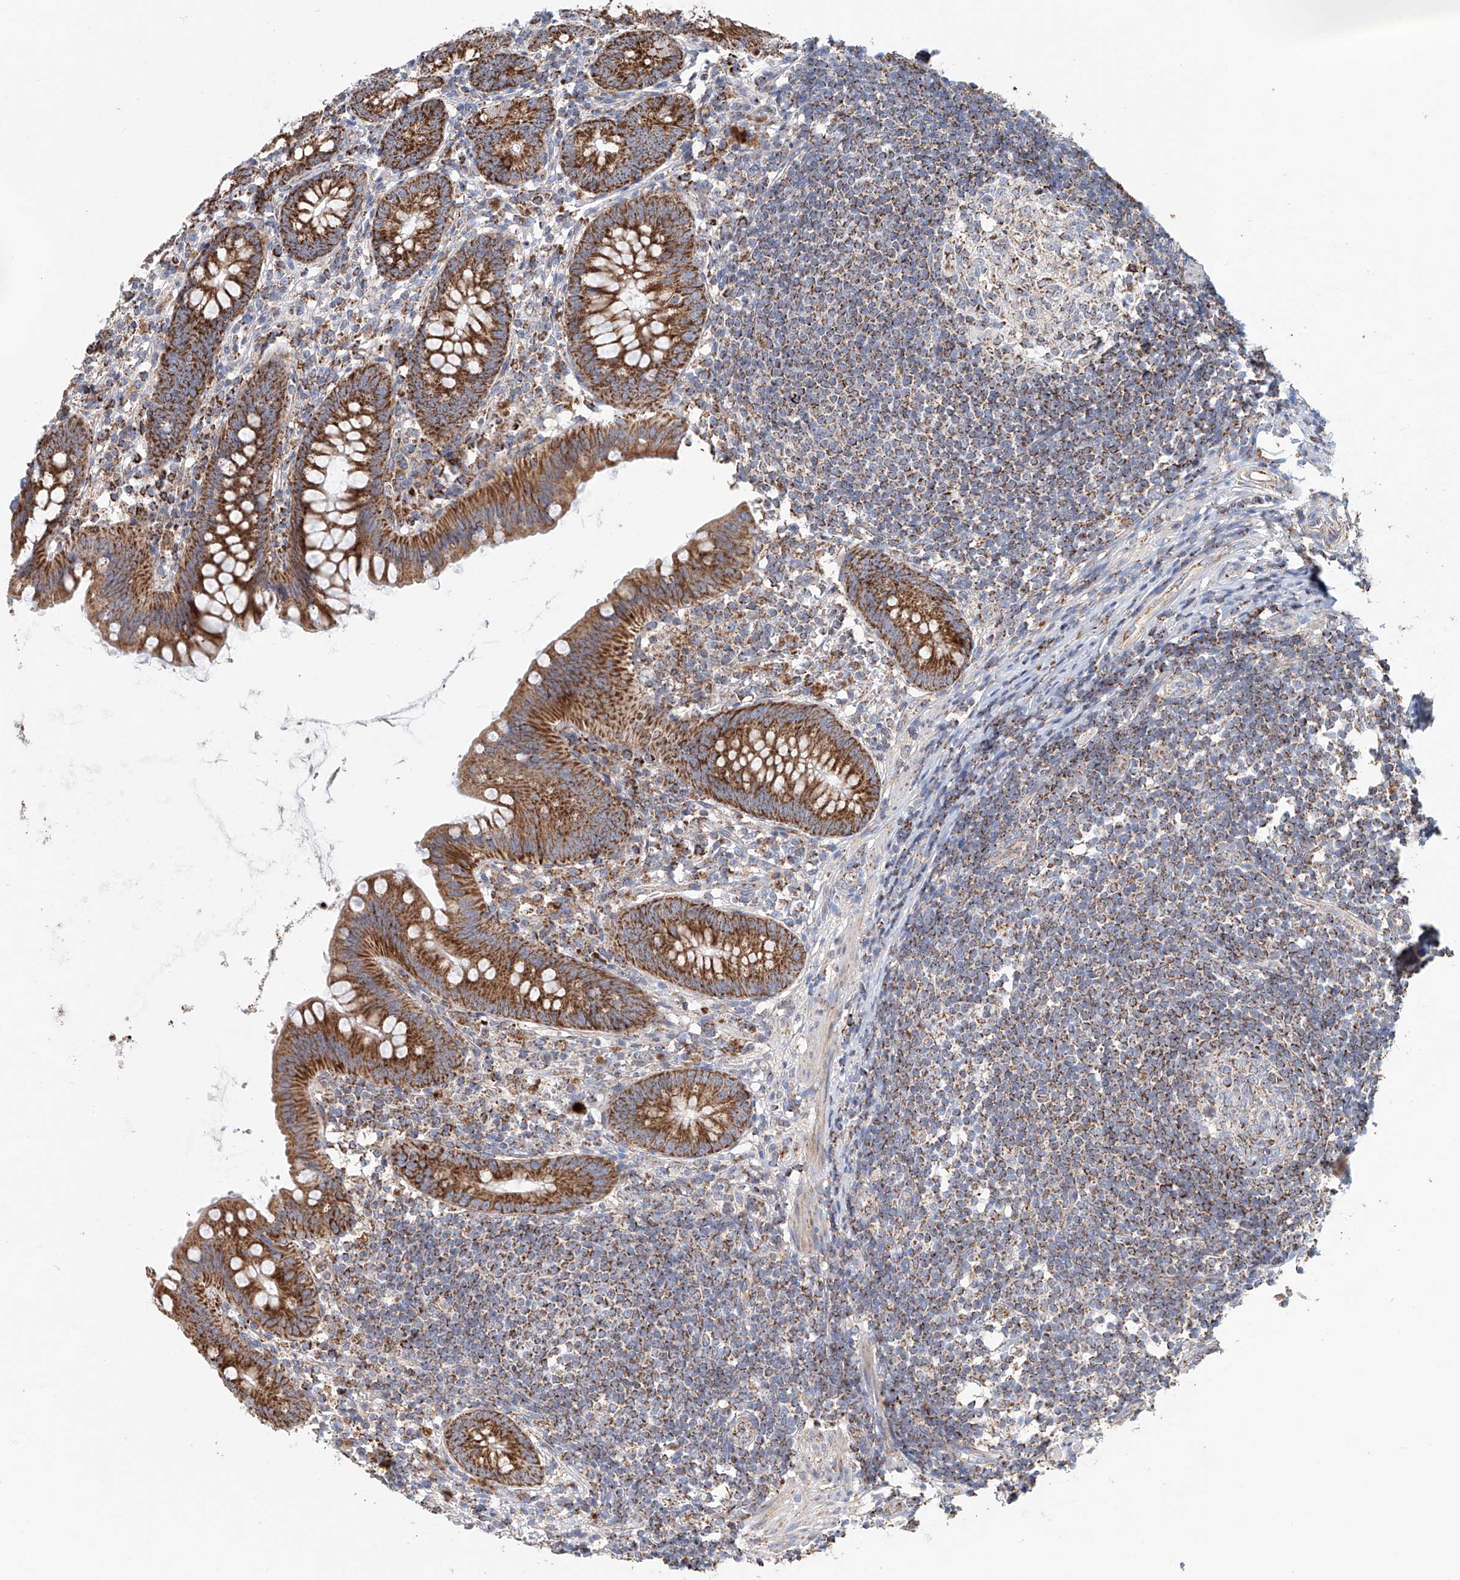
{"staining": {"intensity": "strong", "quantity": ">75%", "location": "cytoplasmic/membranous"}, "tissue": "appendix", "cell_type": "Glandular cells", "image_type": "normal", "snomed": [{"axis": "morphology", "description": "Normal tissue, NOS"}, {"axis": "topography", "description": "Appendix"}], "caption": "Immunohistochemical staining of normal appendix shows >75% levels of strong cytoplasmic/membranous protein positivity in about >75% of glandular cells. The protein of interest is stained brown, and the nuclei are stained in blue (DAB (3,3'-diaminobenzidine) IHC with brightfield microscopy, high magnification).", "gene": "MCL1", "patient": {"sex": "female", "age": 62}}